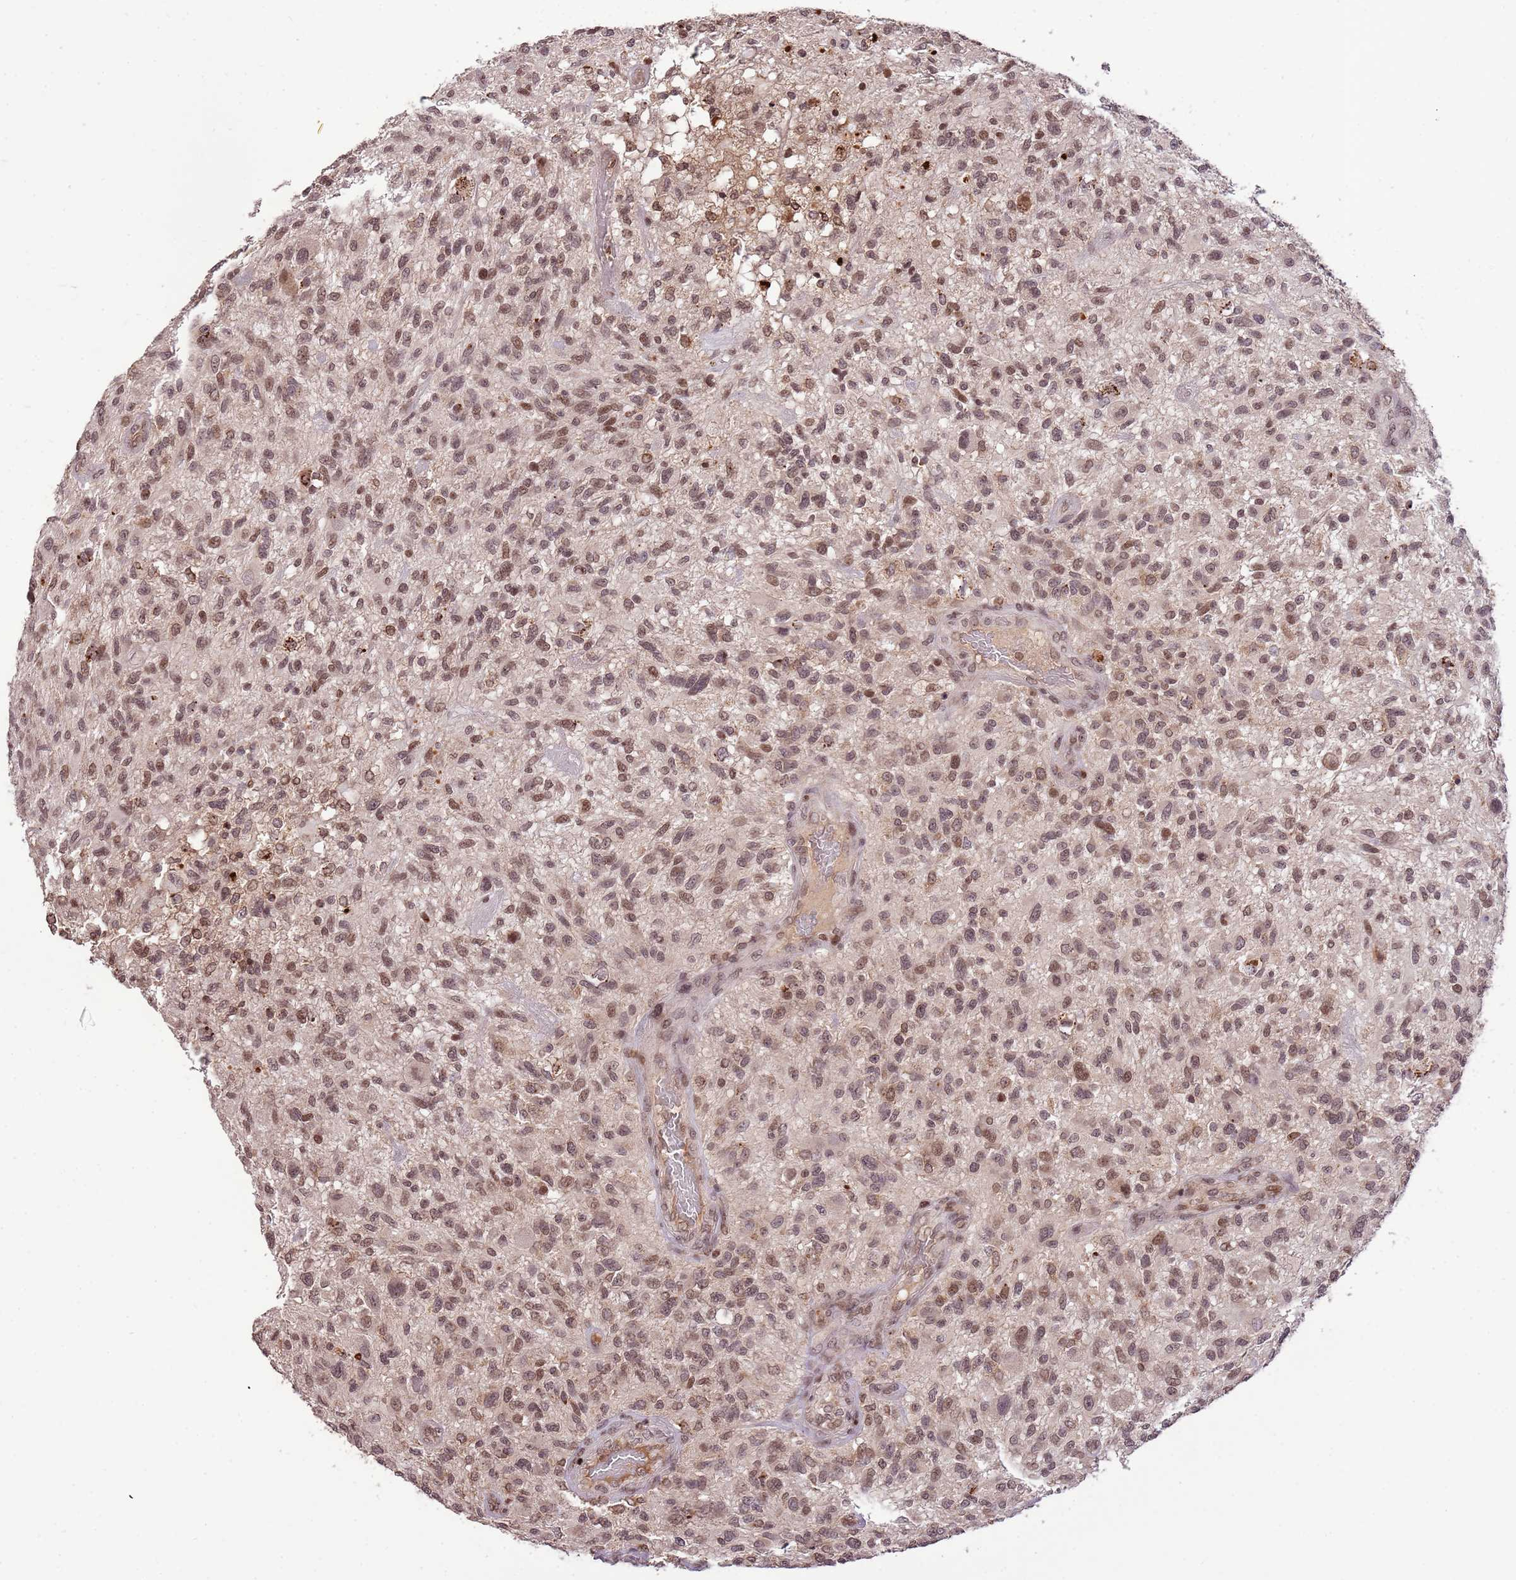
{"staining": {"intensity": "moderate", "quantity": ">75%", "location": "nuclear"}, "tissue": "glioma", "cell_type": "Tumor cells", "image_type": "cancer", "snomed": [{"axis": "morphology", "description": "Glioma, malignant, High grade"}, {"axis": "topography", "description": "Brain"}], "caption": "This image demonstrates immunohistochemistry staining of human malignant glioma (high-grade), with medium moderate nuclear positivity in approximately >75% of tumor cells.", "gene": "SAMSN1", "patient": {"sex": "male", "age": 47}}